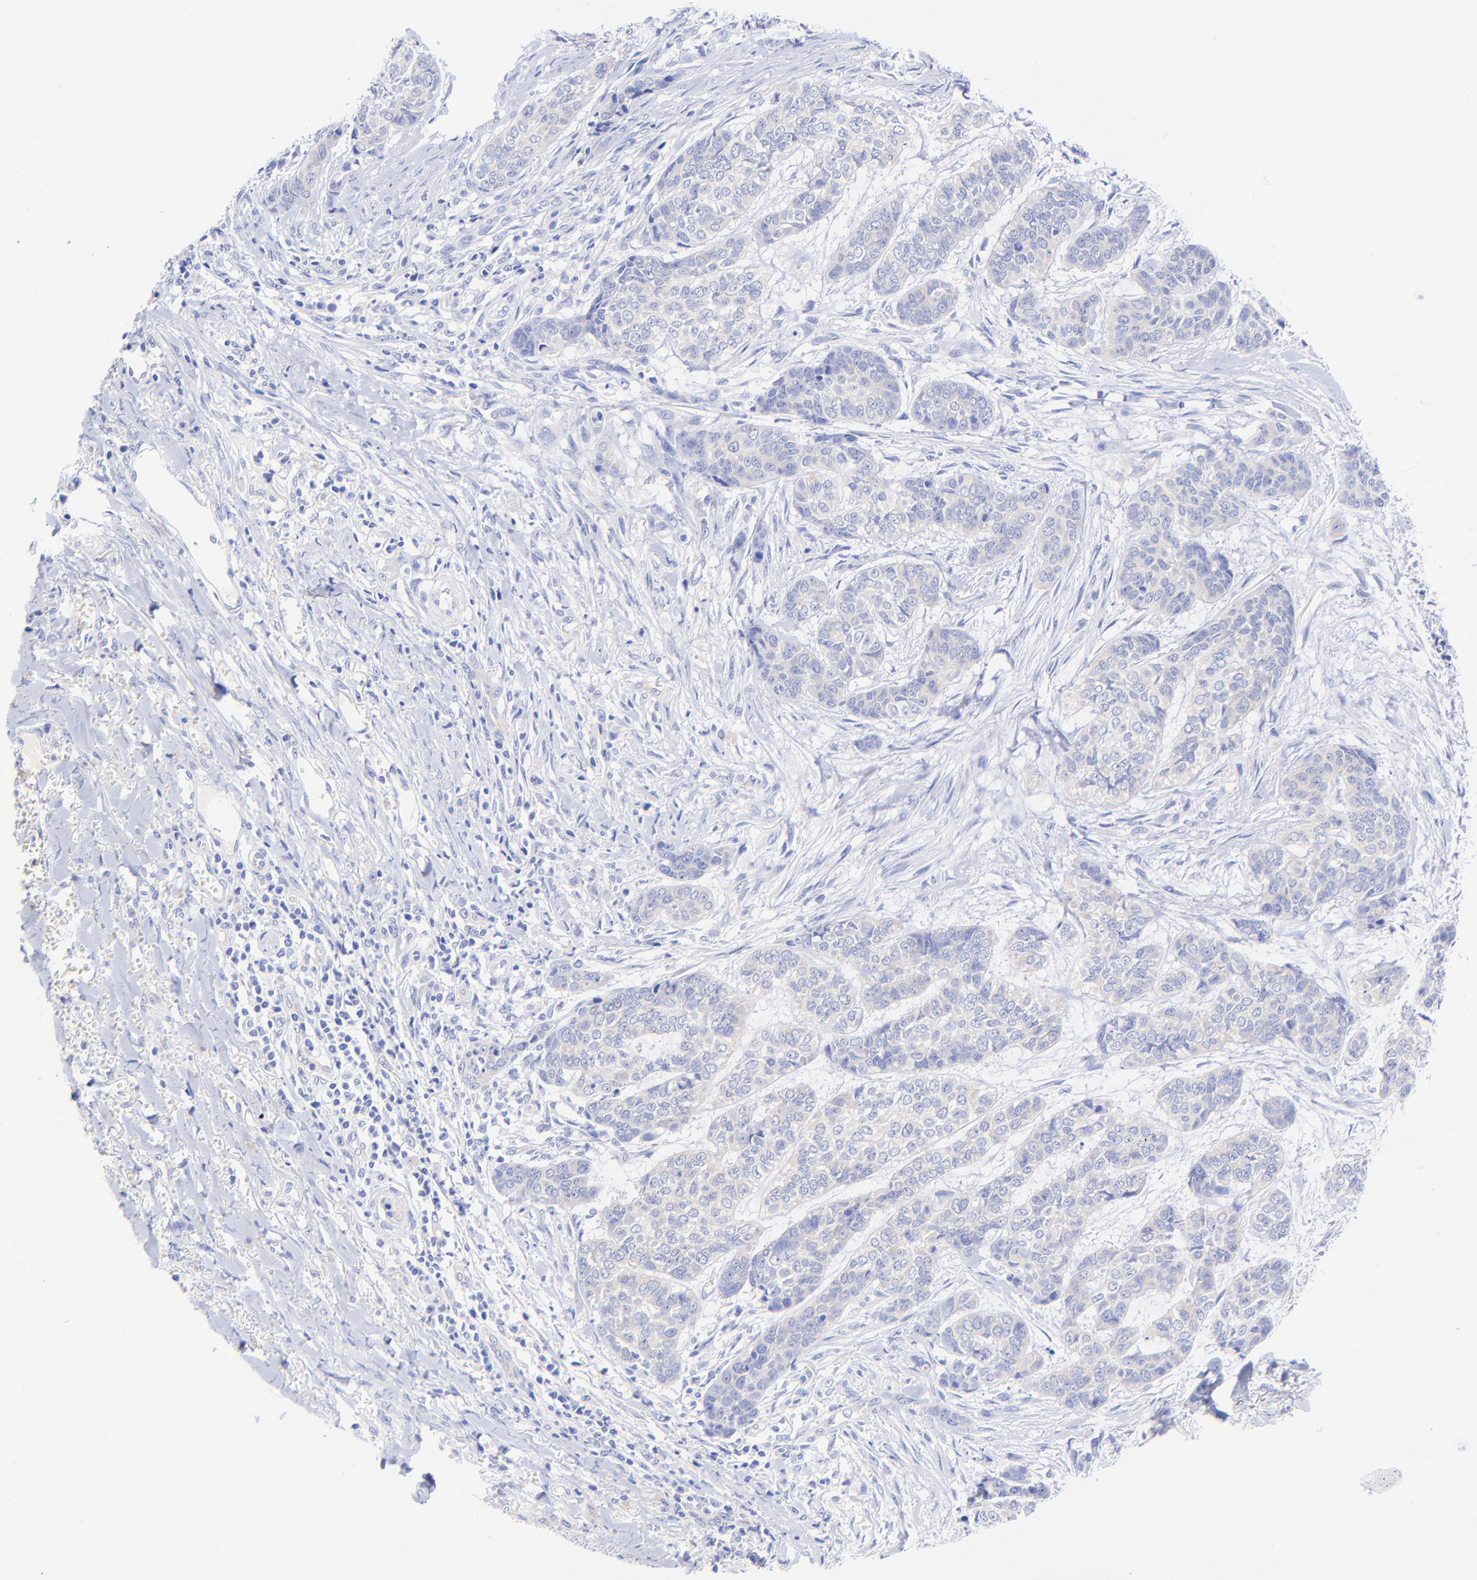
{"staining": {"intensity": "weak", "quantity": "<25%", "location": "cytoplasmic/membranous"}, "tissue": "skin cancer", "cell_type": "Tumor cells", "image_type": "cancer", "snomed": [{"axis": "morphology", "description": "Basal cell carcinoma"}, {"axis": "topography", "description": "Skin"}], "caption": "Skin cancer was stained to show a protein in brown. There is no significant positivity in tumor cells.", "gene": "GPHN", "patient": {"sex": "female", "age": 64}}